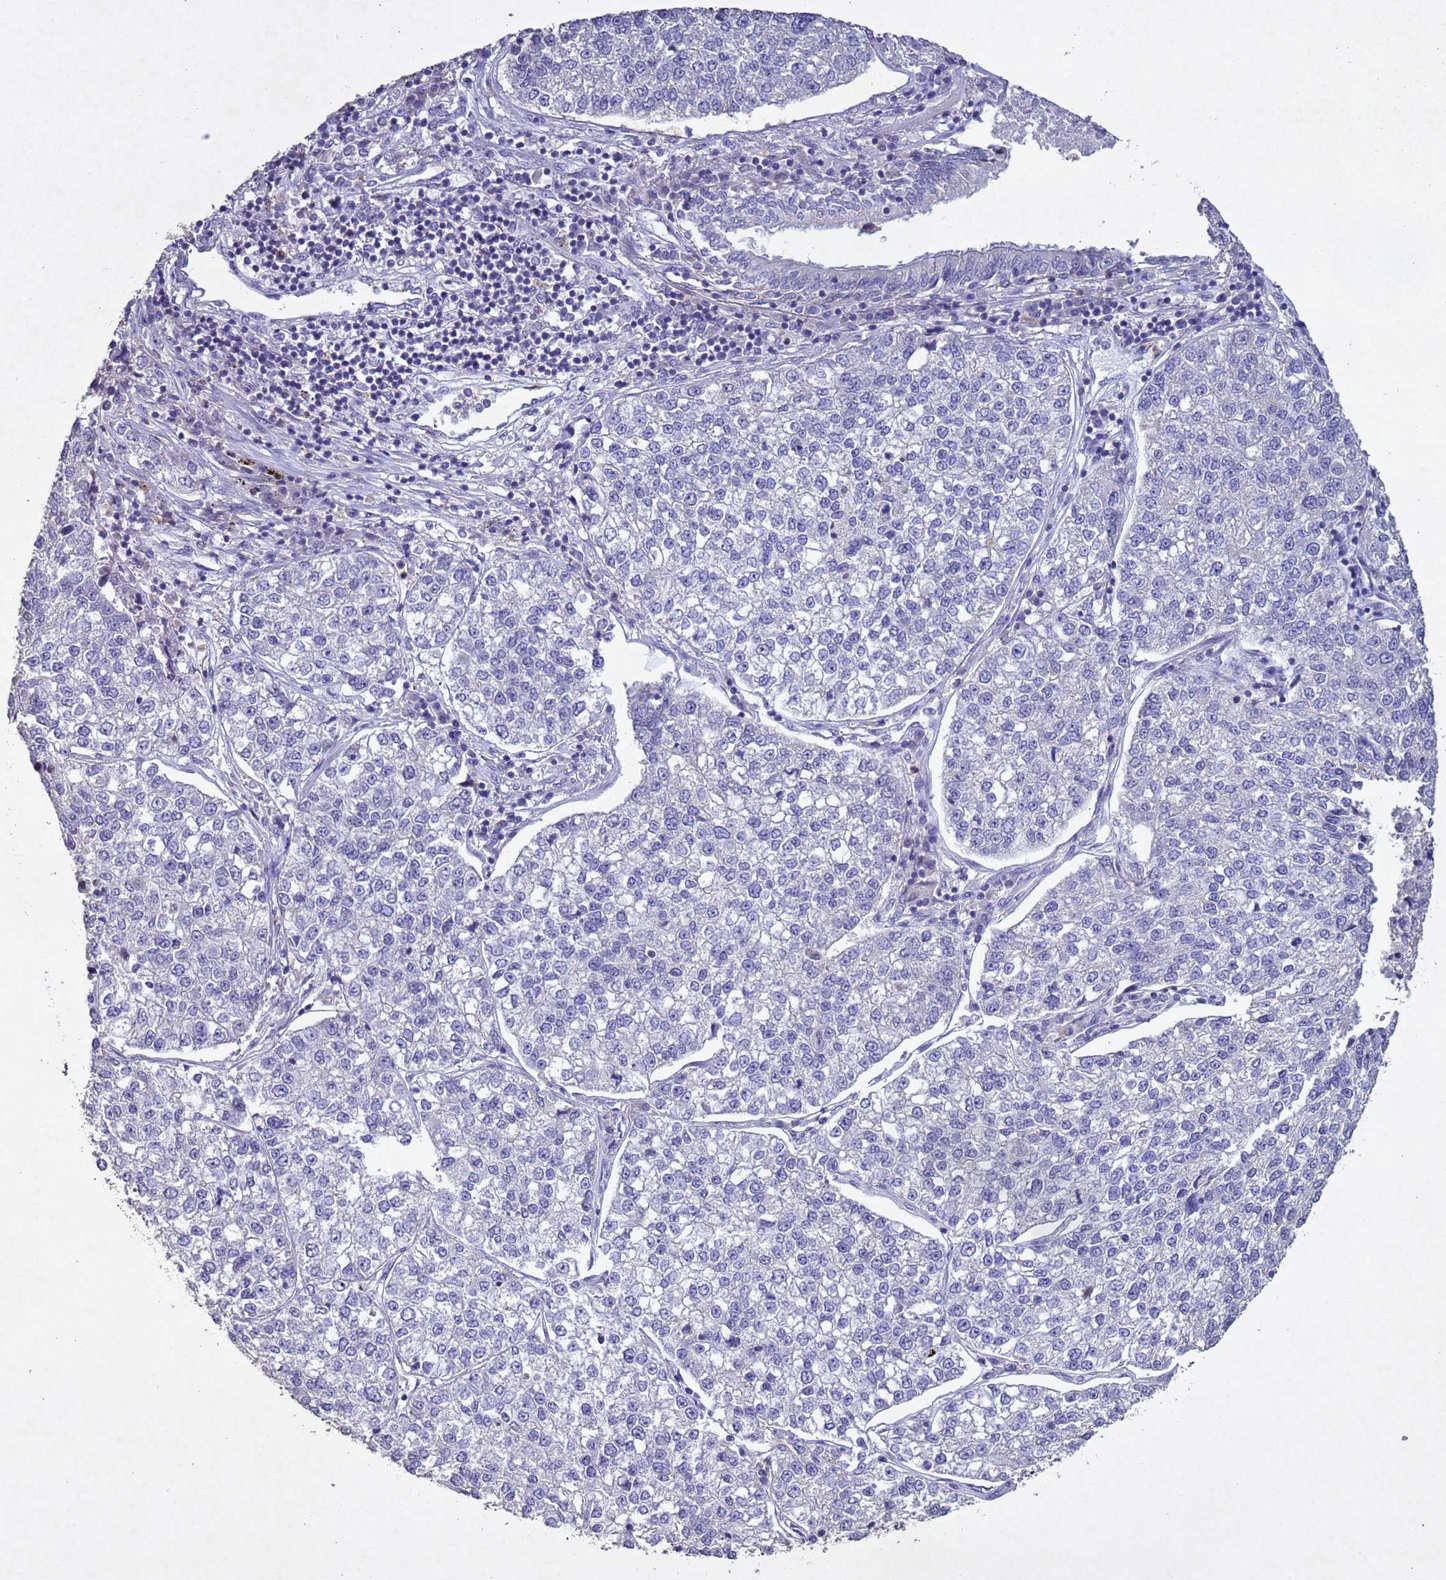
{"staining": {"intensity": "negative", "quantity": "none", "location": "none"}, "tissue": "lung cancer", "cell_type": "Tumor cells", "image_type": "cancer", "snomed": [{"axis": "morphology", "description": "Adenocarcinoma, NOS"}, {"axis": "topography", "description": "Lung"}], "caption": "Tumor cells are negative for brown protein staining in adenocarcinoma (lung).", "gene": "NLRP11", "patient": {"sex": "male", "age": 49}}